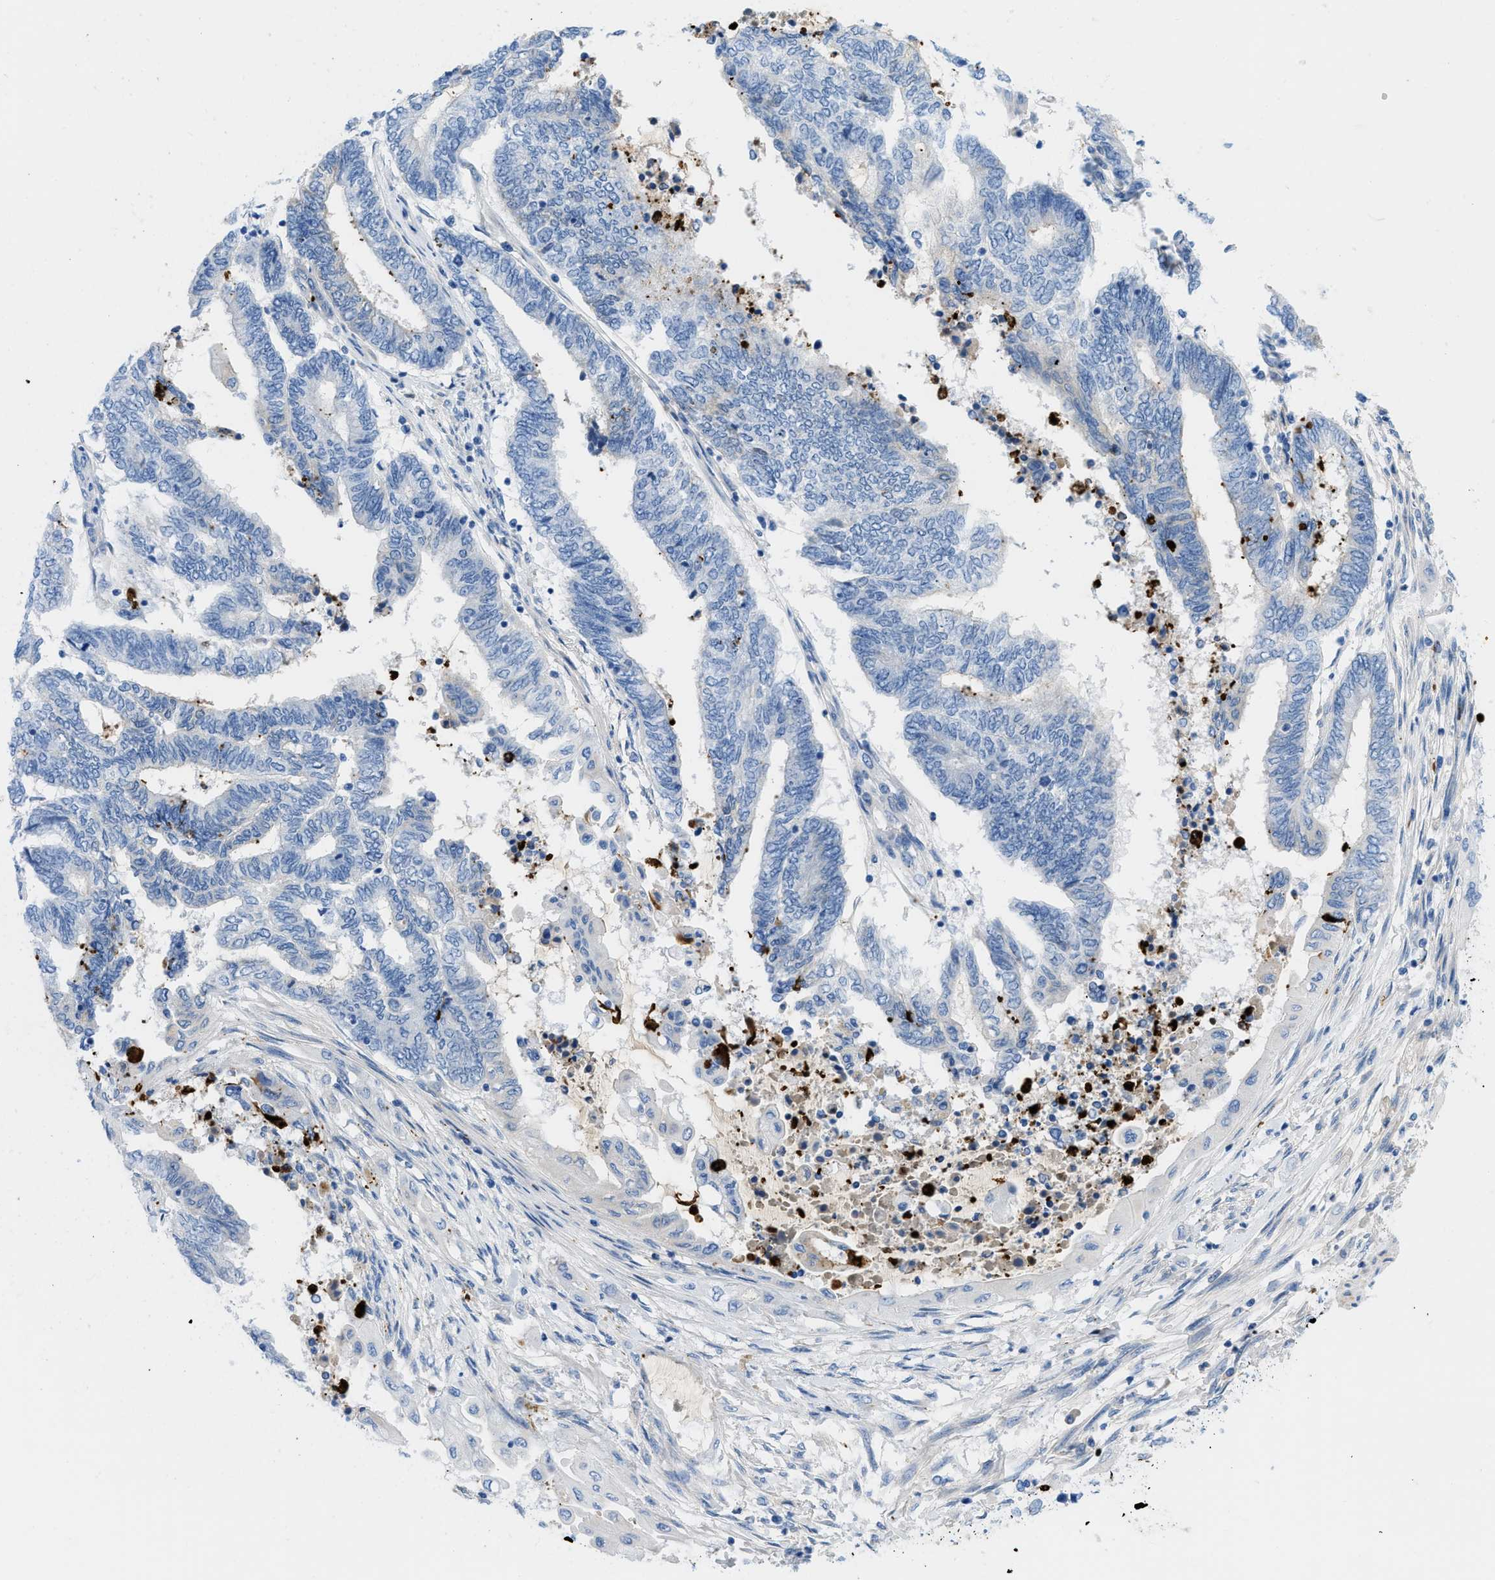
{"staining": {"intensity": "negative", "quantity": "none", "location": "none"}, "tissue": "endometrial cancer", "cell_type": "Tumor cells", "image_type": "cancer", "snomed": [{"axis": "morphology", "description": "Adenocarcinoma, NOS"}, {"axis": "topography", "description": "Uterus"}, {"axis": "topography", "description": "Endometrium"}], "caption": "A high-resolution micrograph shows immunohistochemistry staining of endometrial cancer, which demonstrates no significant positivity in tumor cells.", "gene": "XCR1", "patient": {"sex": "female", "age": 70}}